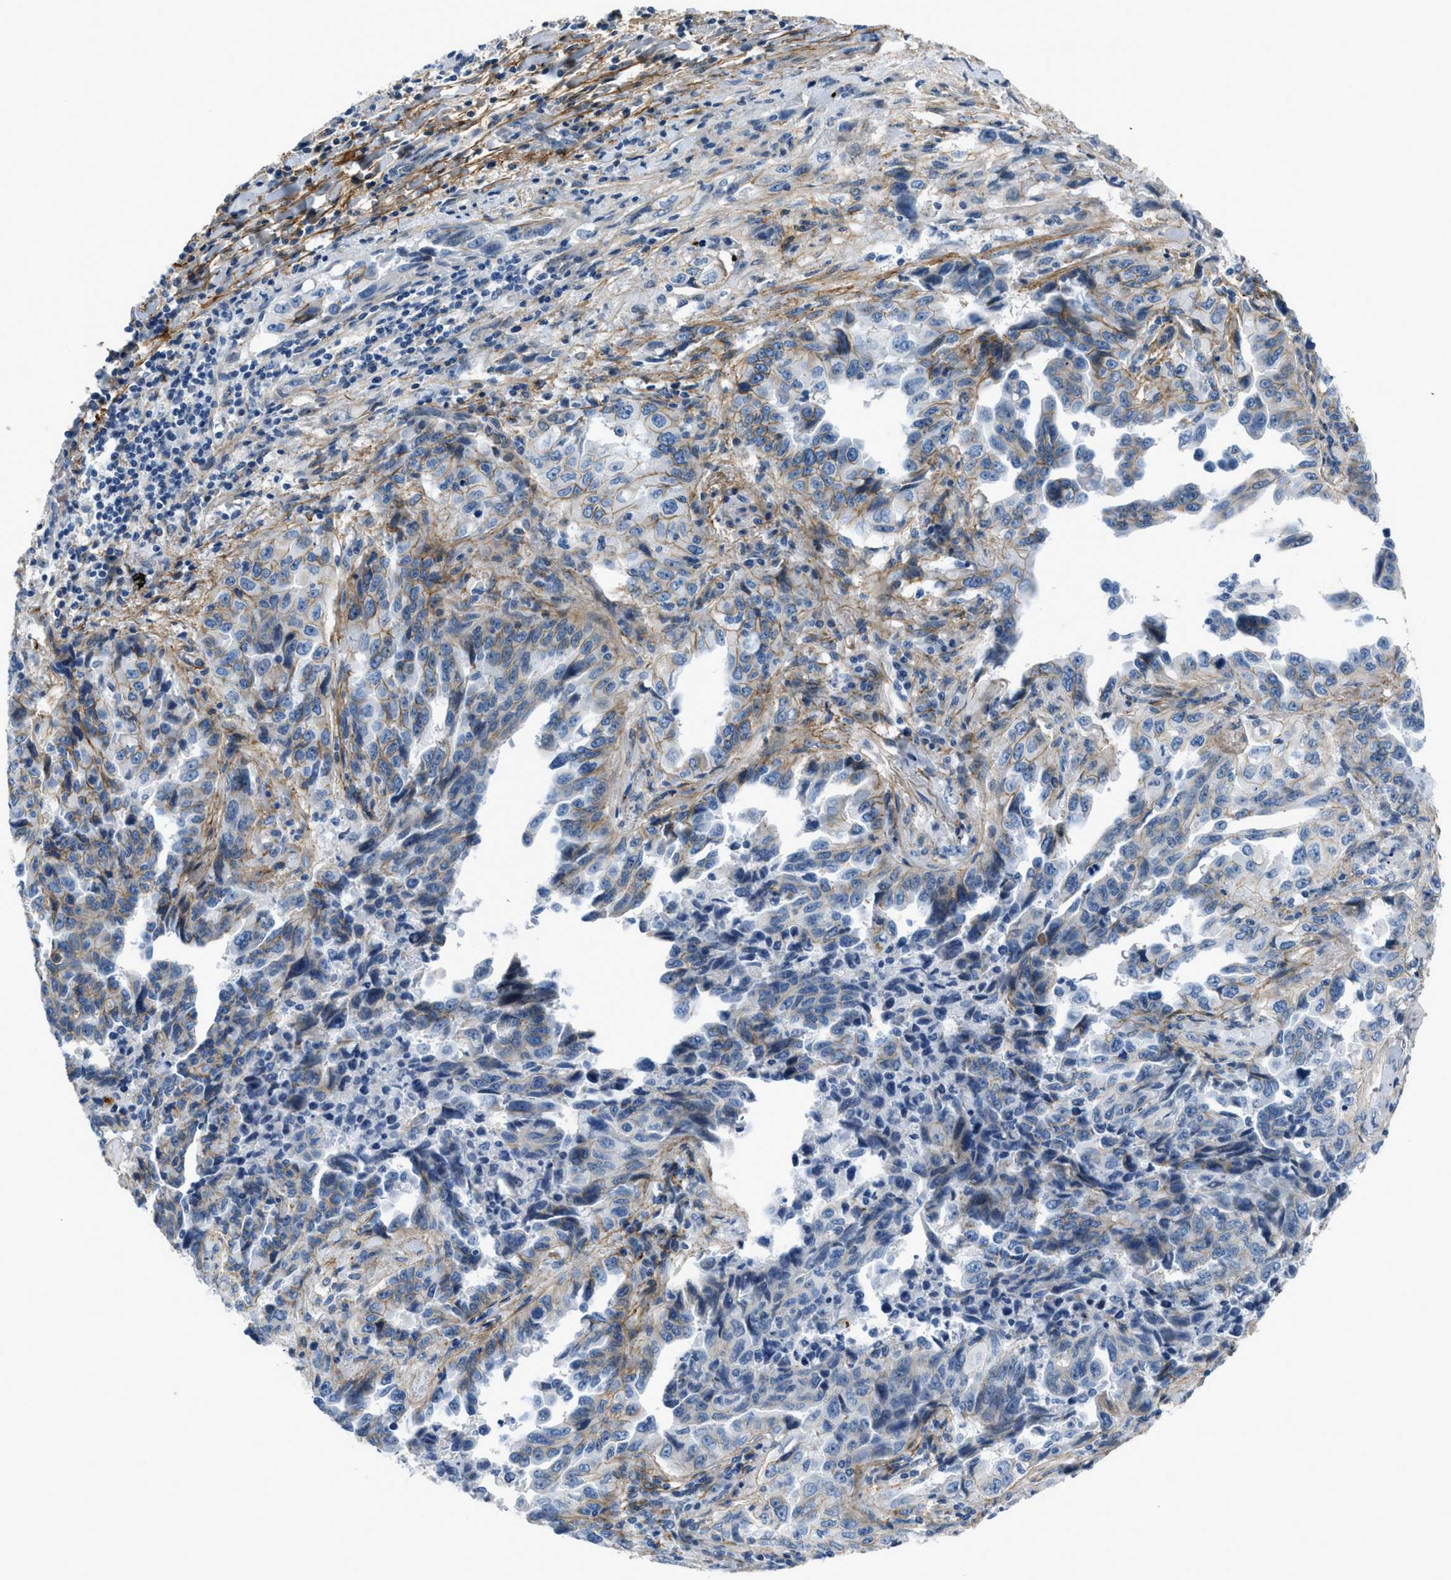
{"staining": {"intensity": "weak", "quantity": "<25%", "location": "cytoplasmic/membranous"}, "tissue": "lung cancer", "cell_type": "Tumor cells", "image_type": "cancer", "snomed": [{"axis": "morphology", "description": "Adenocarcinoma, NOS"}, {"axis": "topography", "description": "Lung"}], "caption": "An immunohistochemistry micrograph of lung adenocarcinoma is shown. There is no staining in tumor cells of lung adenocarcinoma.", "gene": "FBN1", "patient": {"sex": "female", "age": 51}}